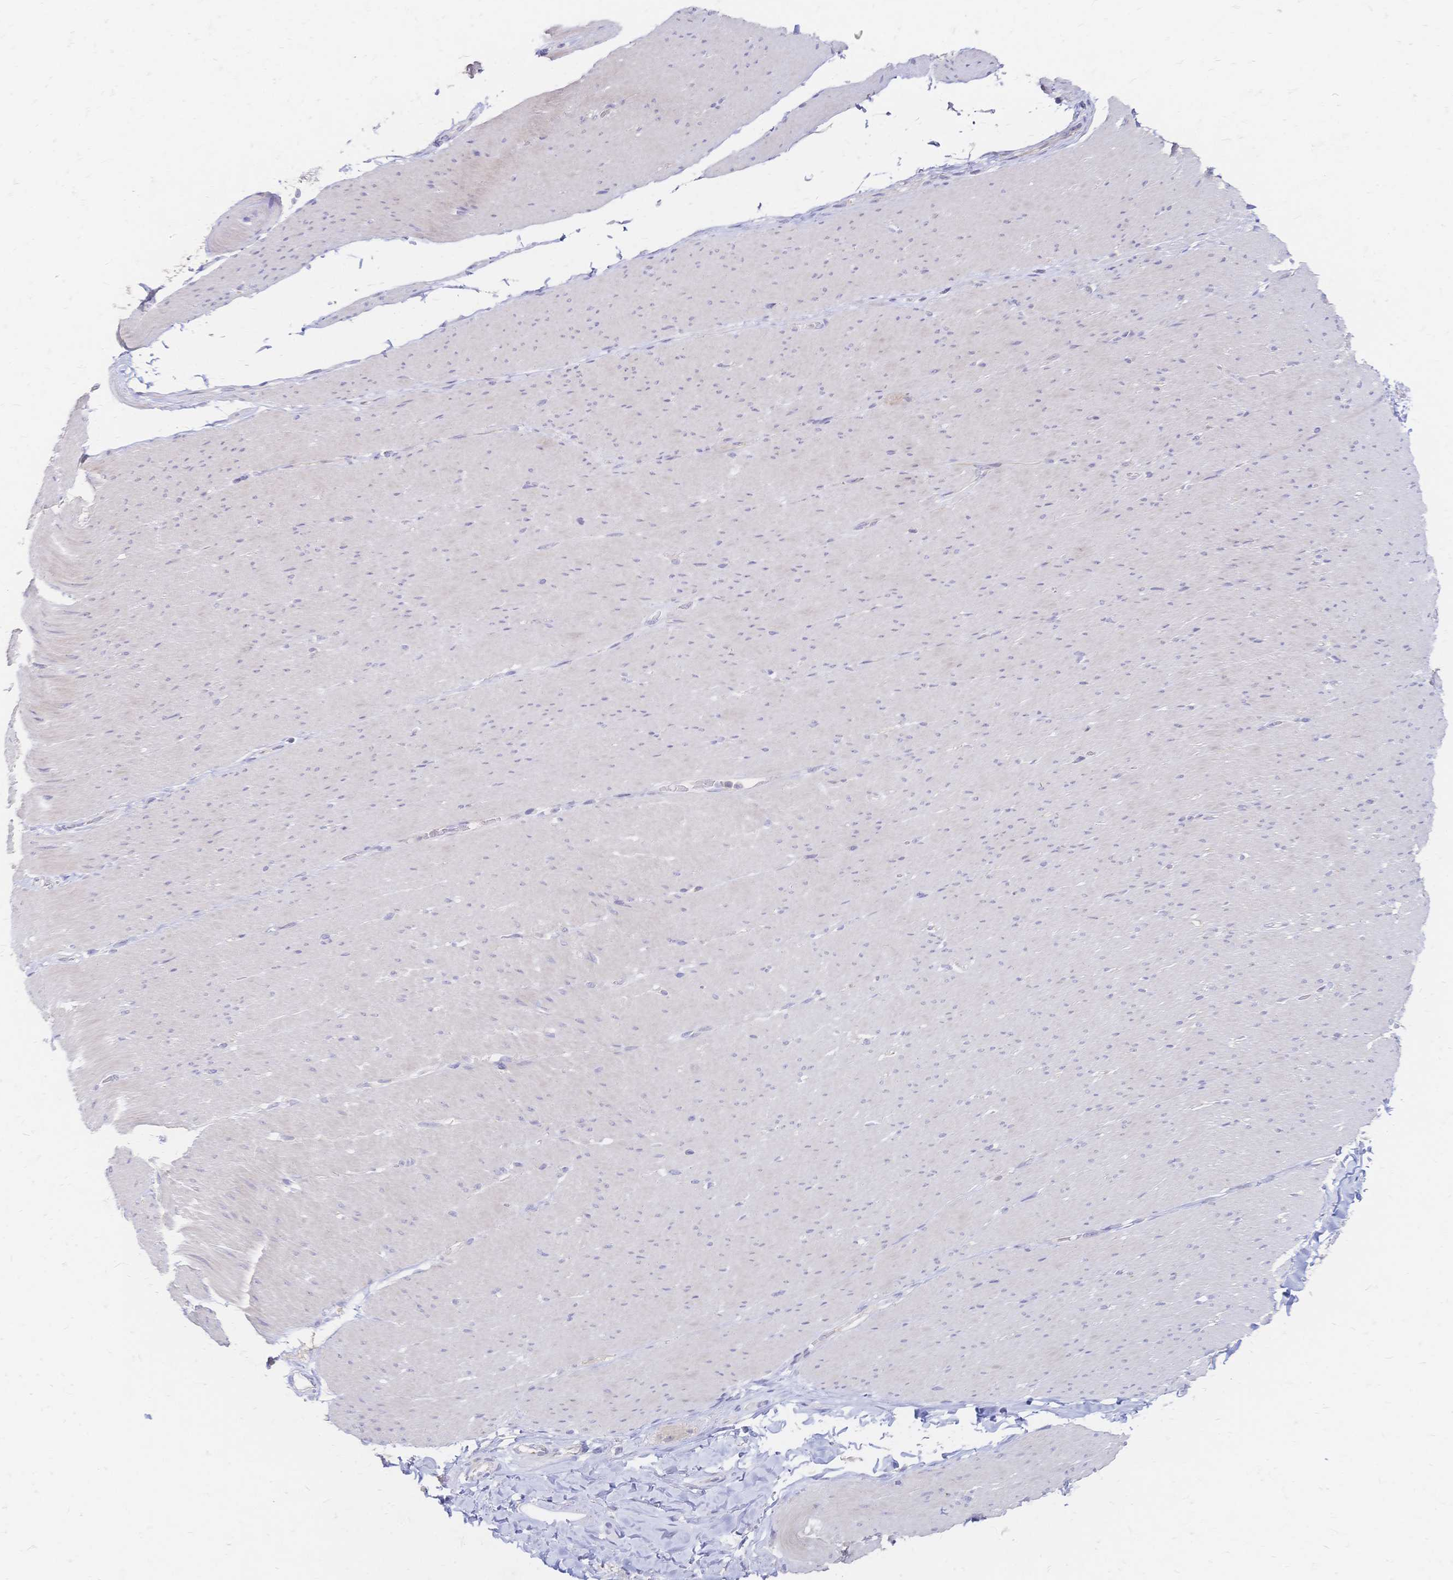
{"staining": {"intensity": "negative", "quantity": "none", "location": "none"}, "tissue": "smooth muscle", "cell_type": "Smooth muscle cells", "image_type": "normal", "snomed": [{"axis": "morphology", "description": "Normal tissue, NOS"}, {"axis": "topography", "description": "Smooth muscle"}, {"axis": "topography", "description": "Rectum"}], "caption": "This is an immunohistochemistry (IHC) micrograph of benign smooth muscle. There is no expression in smooth muscle cells.", "gene": "VWC2L", "patient": {"sex": "male", "age": 53}}